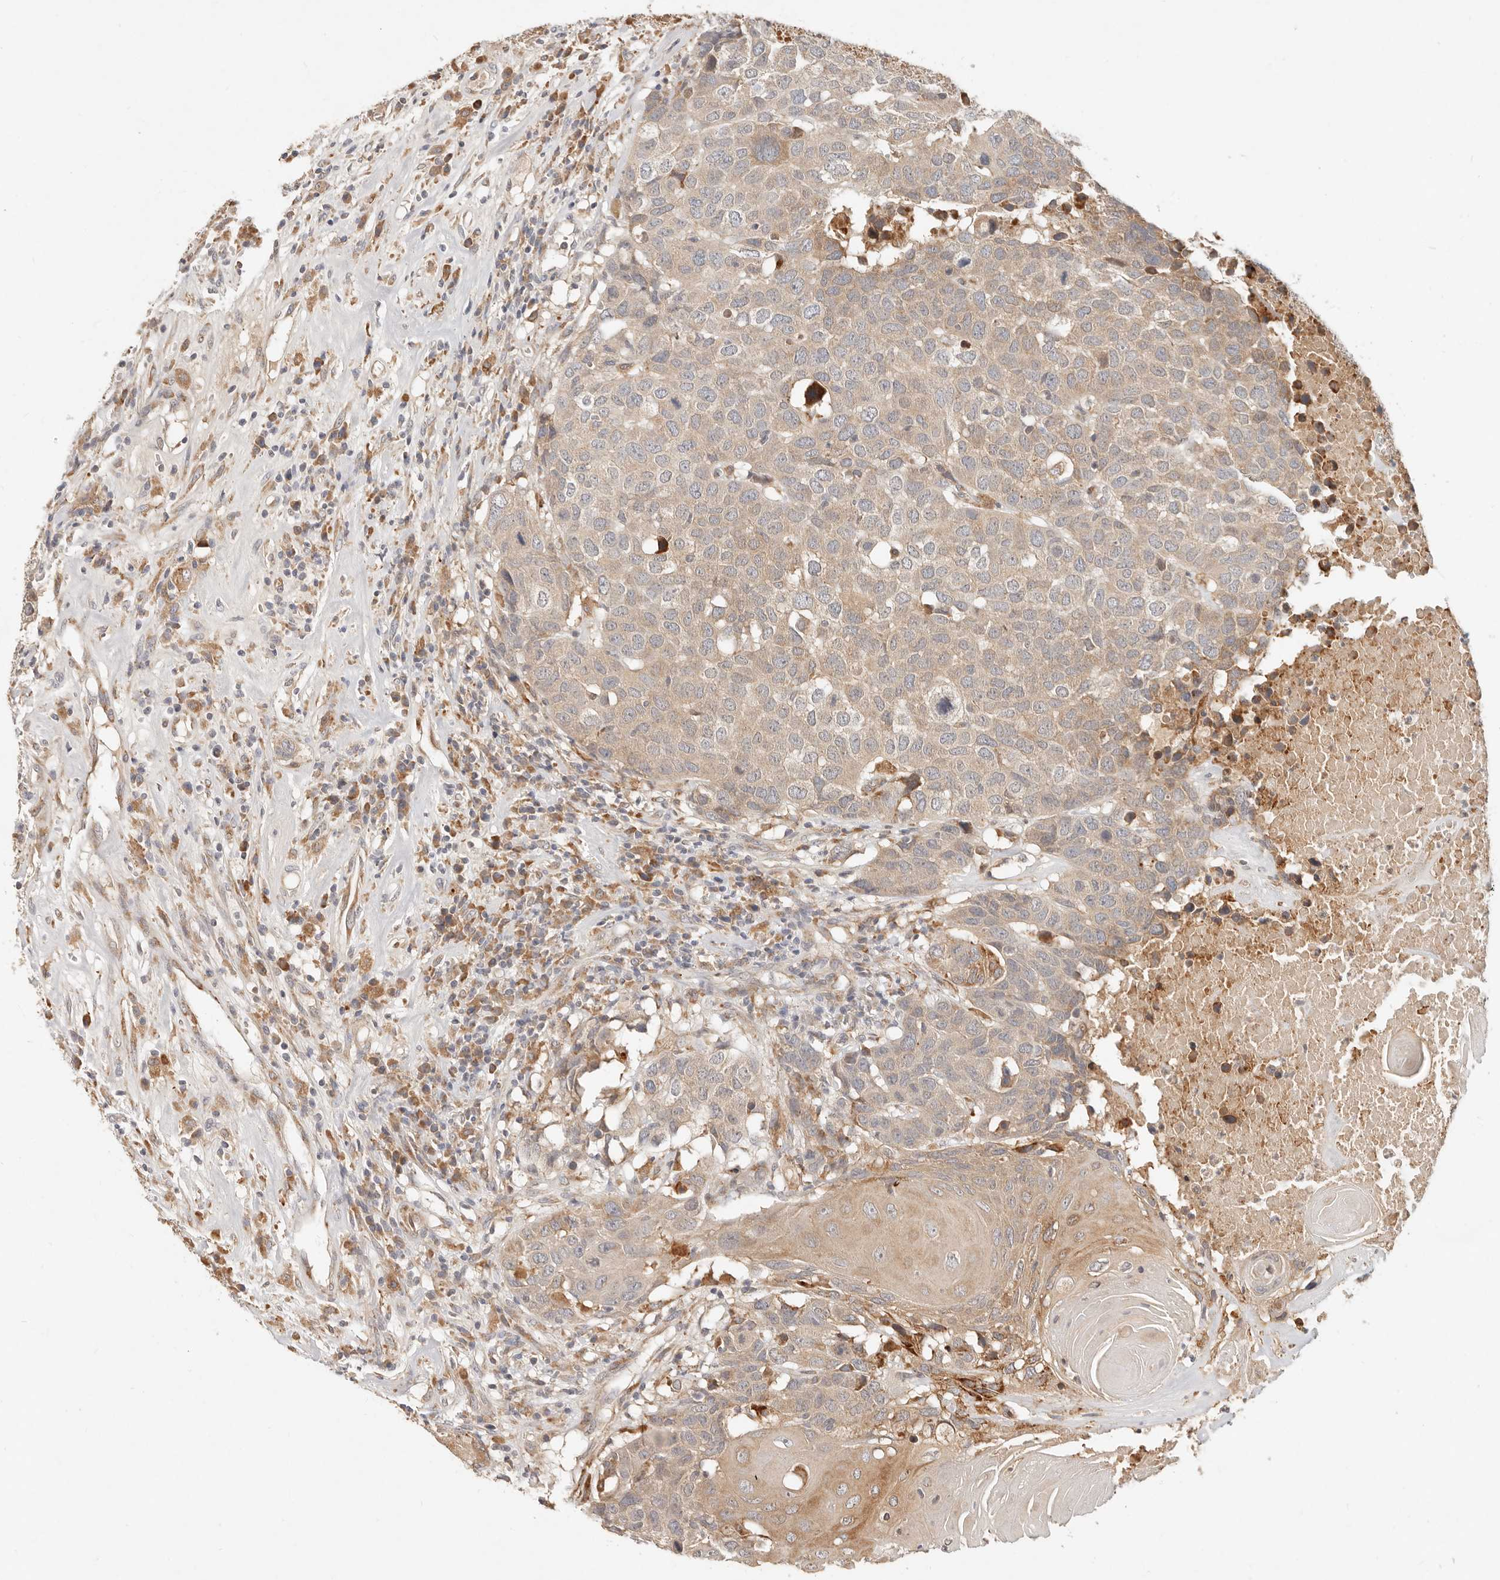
{"staining": {"intensity": "moderate", "quantity": "25%-75%", "location": "cytoplasmic/membranous"}, "tissue": "head and neck cancer", "cell_type": "Tumor cells", "image_type": "cancer", "snomed": [{"axis": "morphology", "description": "Squamous cell carcinoma, NOS"}, {"axis": "topography", "description": "Head-Neck"}], "caption": "Moderate cytoplasmic/membranous protein expression is identified in approximately 25%-75% of tumor cells in head and neck cancer (squamous cell carcinoma).", "gene": "ARHGEF10L", "patient": {"sex": "male", "age": 66}}